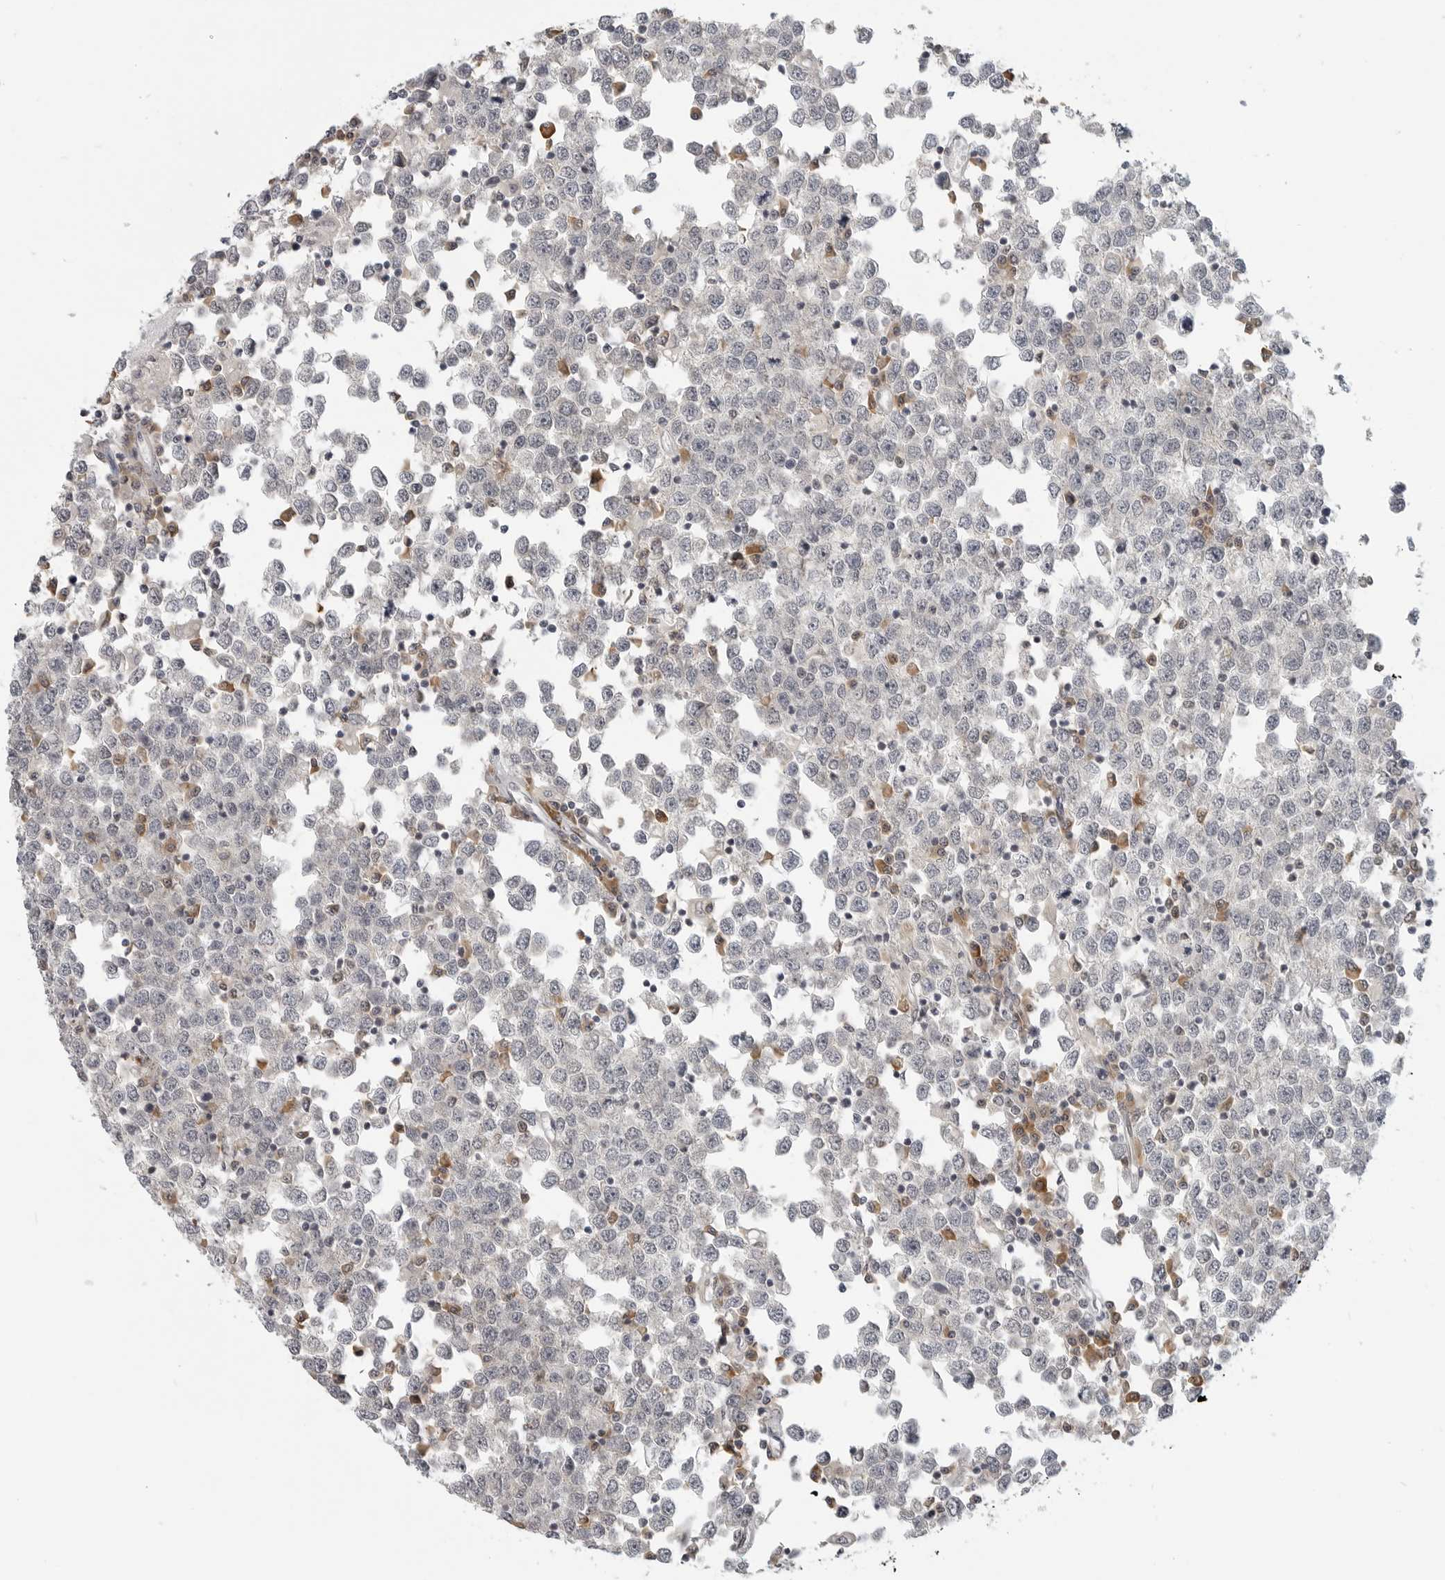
{"staining": {"intensity": "negative", "quantity": "none", "location": "none"}, "tissue": "testis cancer", "cell_type": "Tumor cells", "image_type": "cancer", "snomed": [{"axis": "morphology", "description": "Seminoma, NOS"}, {"axis": "topography", "description": "Testis"}], "caption": "Tumor cells show no significant protein staining in testis cancer.", "gene": "CEP295NL", "patient": {"sex": "male", "age": 65}}